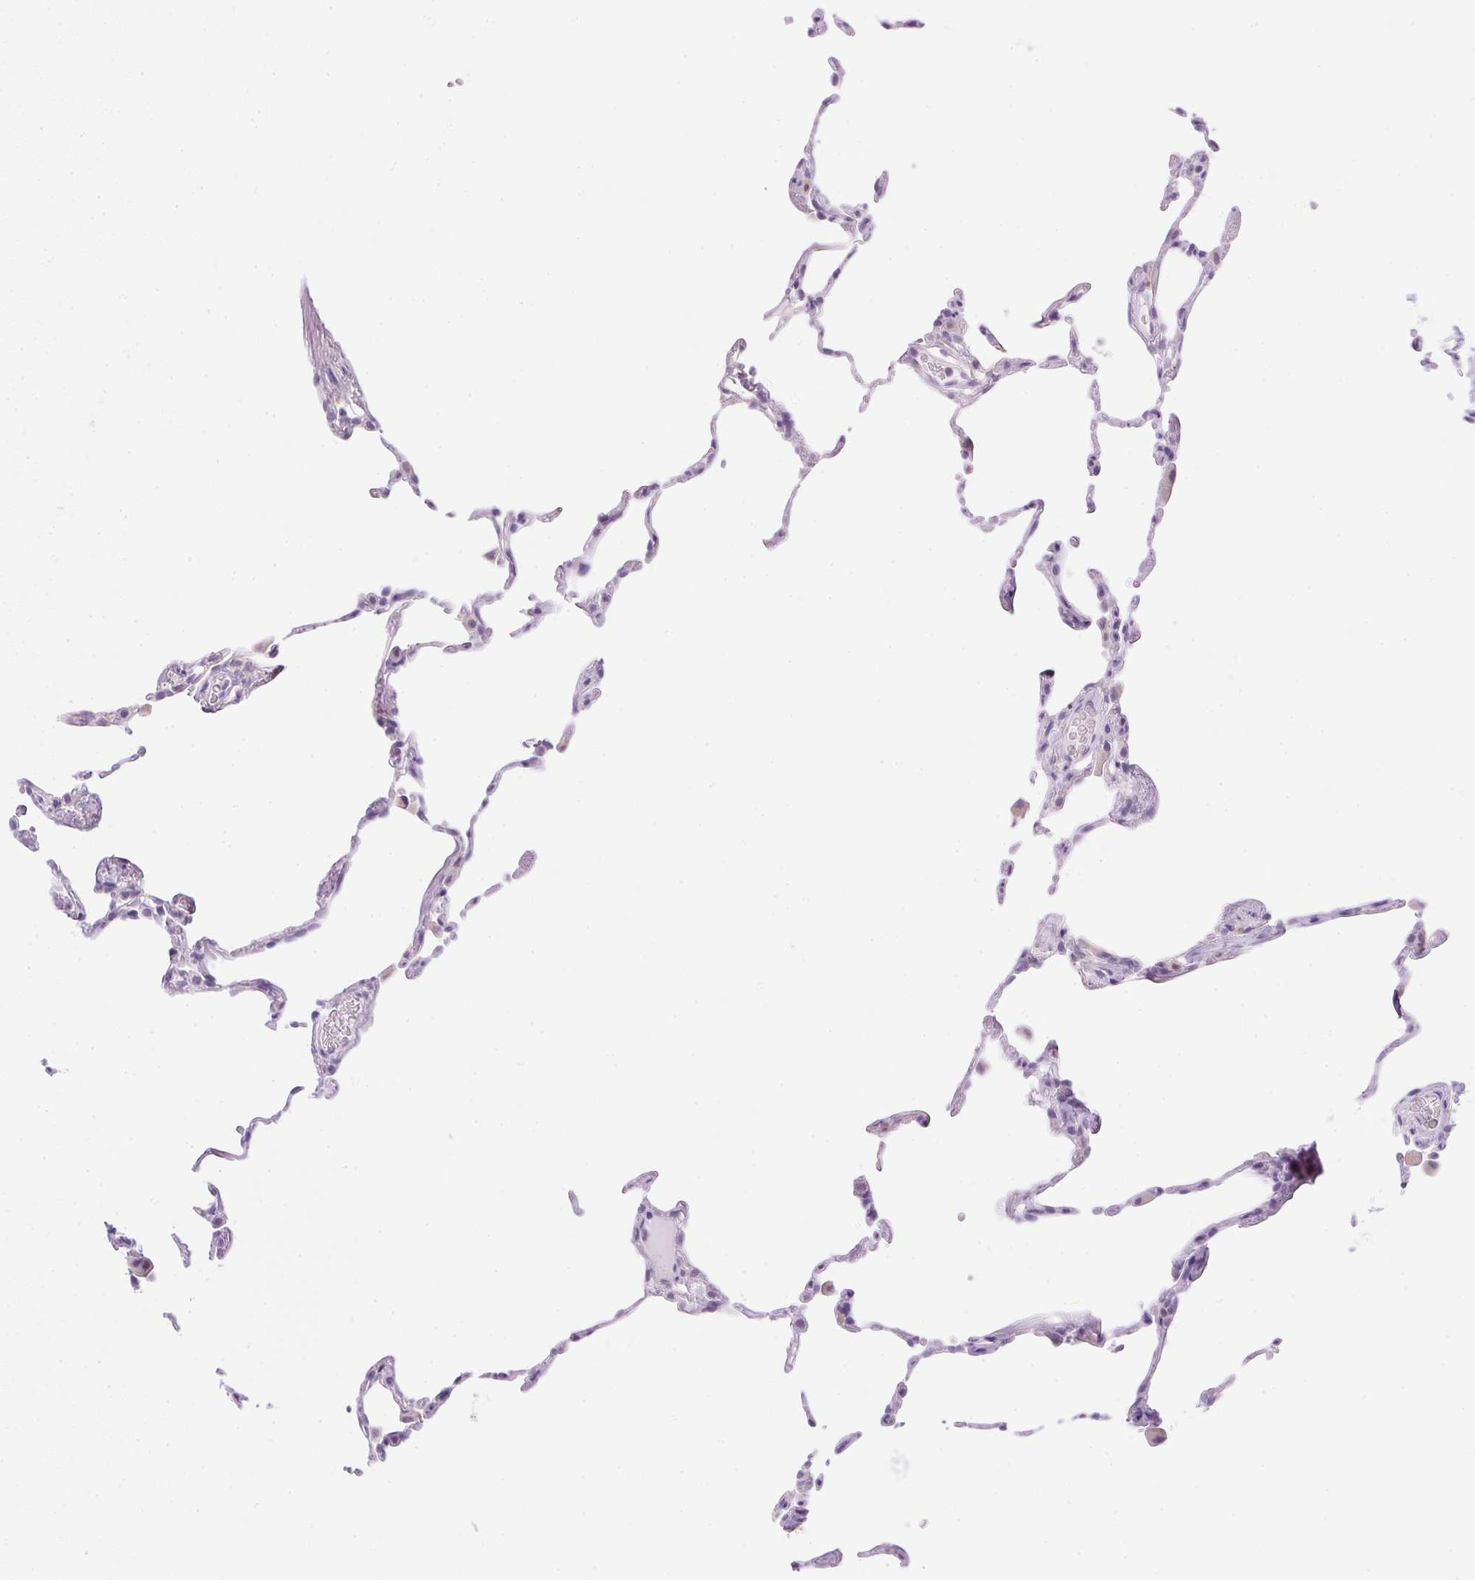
{"staining": {"intensity": "negative", "quantity": "none", "location": "none"}, "tissue": "lung", "cell_type": "Alveolar cells", "image_type": "normal", "snomed": [{"axis": "morphology", "description": "Normal tissue, NOS"}, {"axis": "topography", "description": "Lung"}], "caption": "This is an immunohistochemistry (IHC) histopathology image of normal lung. There is no expression in alveolar cells.", "gene": "ATP6V1G3", "patient": {"sex": "female", "age": 57}}